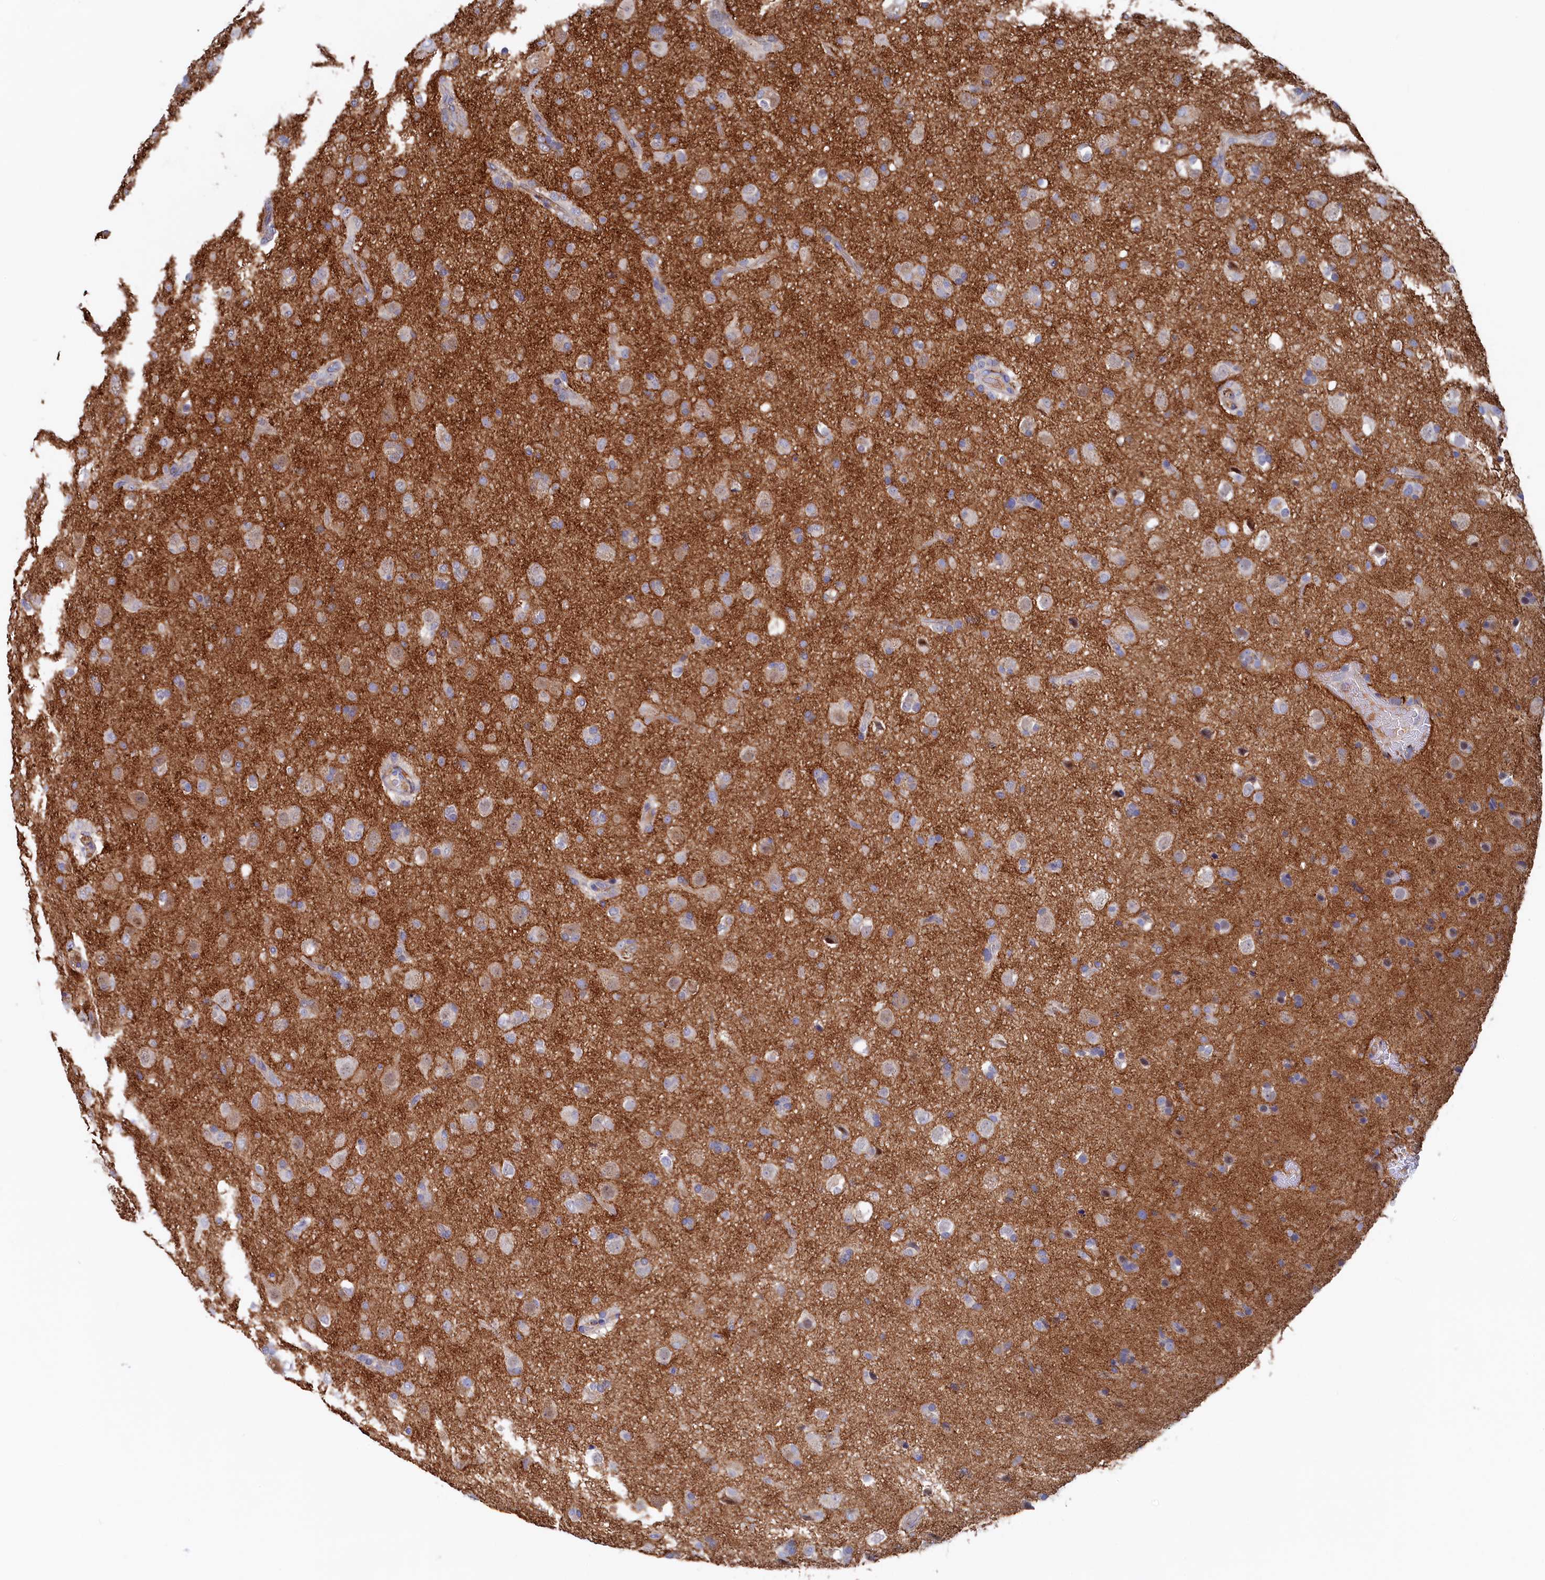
{"staining": {"intensity": "weak", "quantity": "<25%", "location": "cytoplasmic/membranous"}, "tissue": "glioma", "cell_type": "Tumor cells", "image_type": "cancer", "snomed": [{"axis": "morphology", "description": "Glioma, malignant, Low grade"}, {"axis": "topography", "description": "Brain"}], "caption": "Immunohistochemical staining of glioma displays no significant expression in tumor cells.", "gene": "C12orf73", "patient": {"sex": "male", "age": 65}}